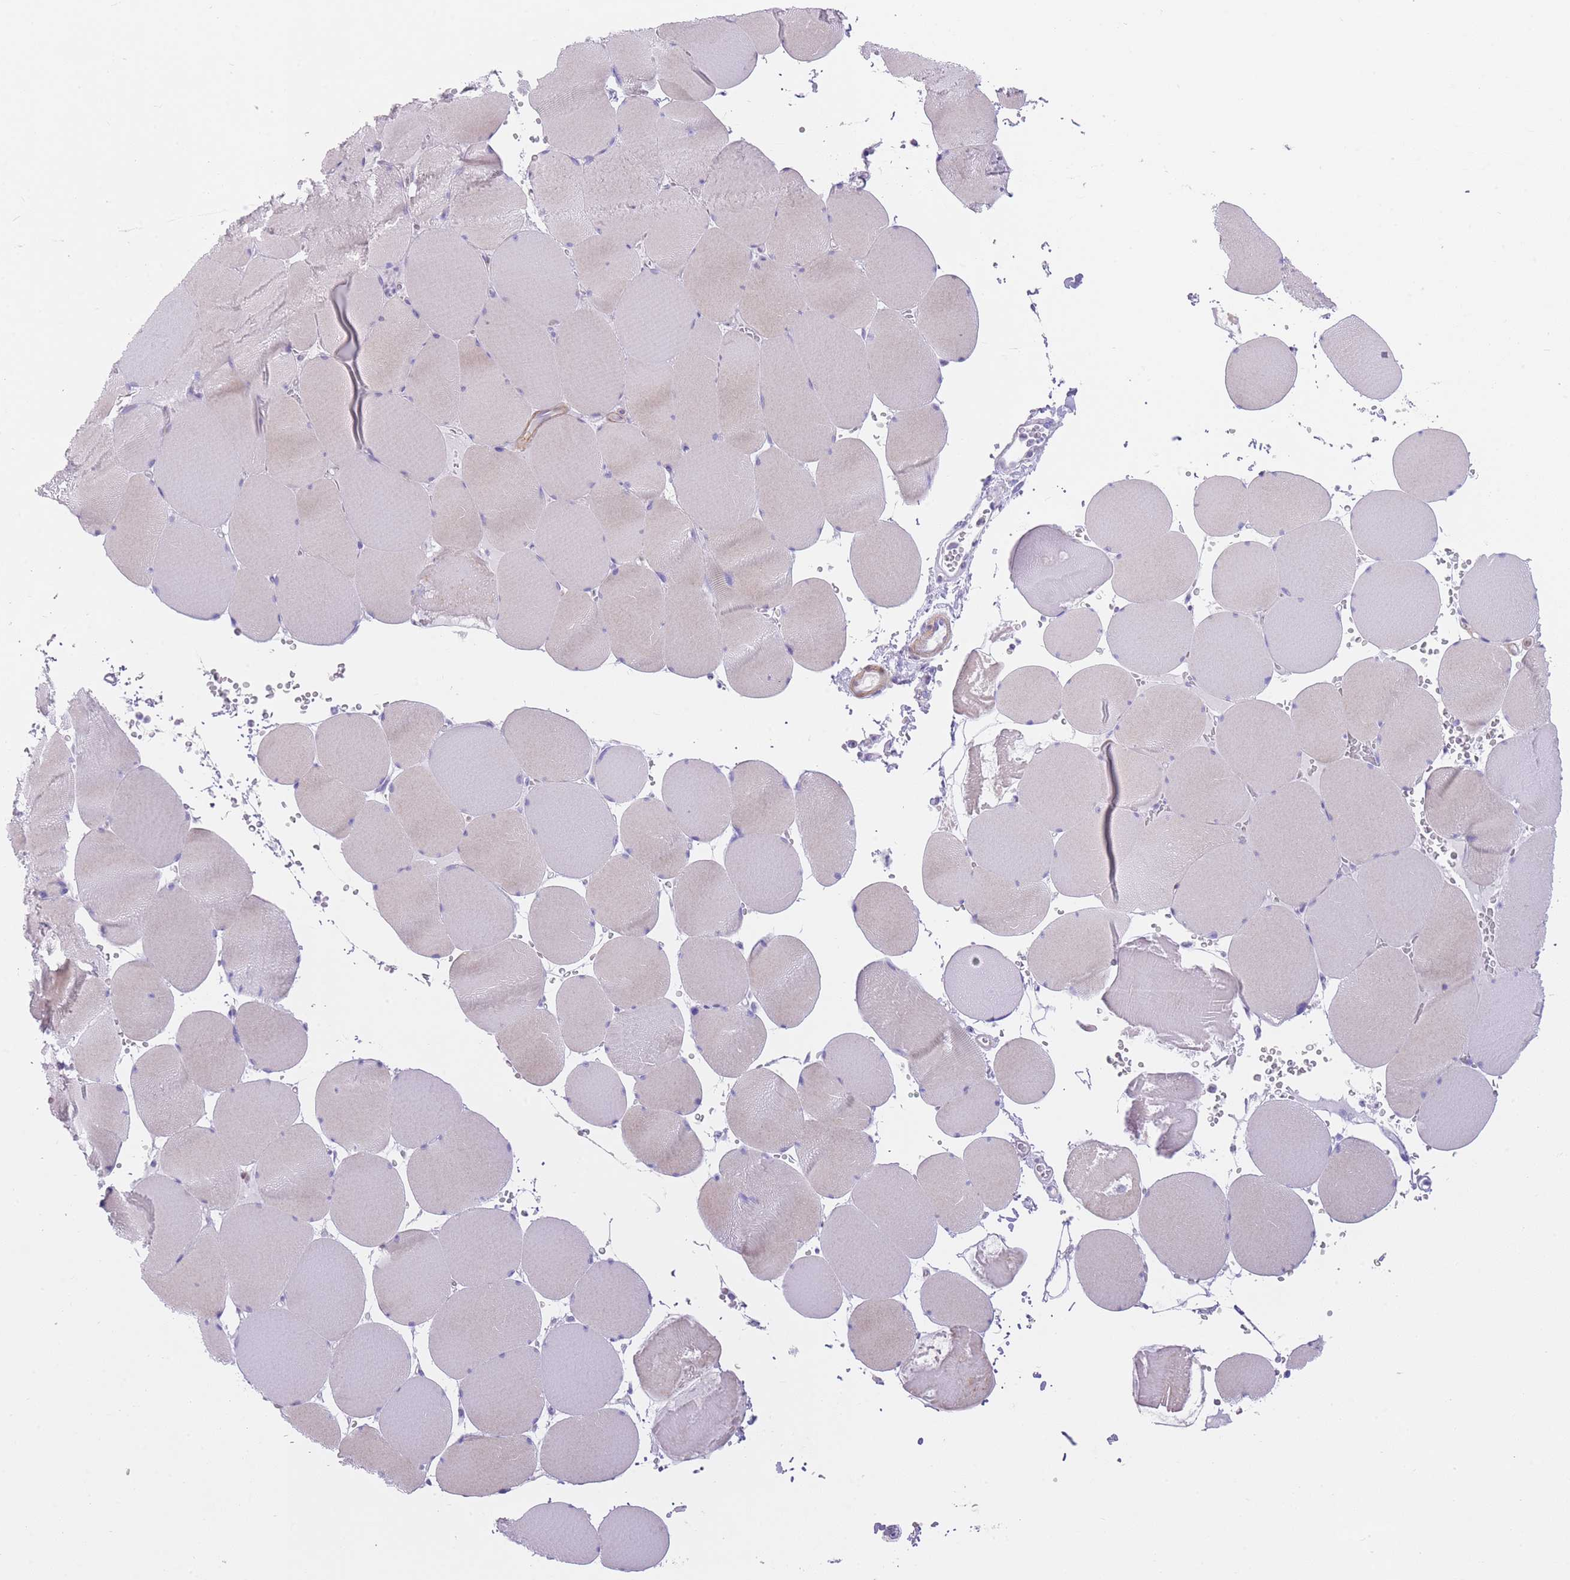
{"staining": {"intensity": "negative", "quantity": "none", "location": "none"}, "tissue": "skeletal muscle", "cell_type": "Myocytes", "image_type": "normal", "snomed": [{"axis": "morphology", "description": "Normal tissue, NOS"}, {"axis": "topography", "description": "Skeletal muscle"}, {"axis": "topography", "description": "Head-Neck"}], "caption": "Immunohistochemistry (IHC) micrograph of unremarkable skeletal muscle: skeletal muscle stained with DAB (3,3'-diaminobenzidine) reveals no significant protein positivity in myocytes.", "gene": "OR11H12", "patient": {"sex": "male", "age": 66}}